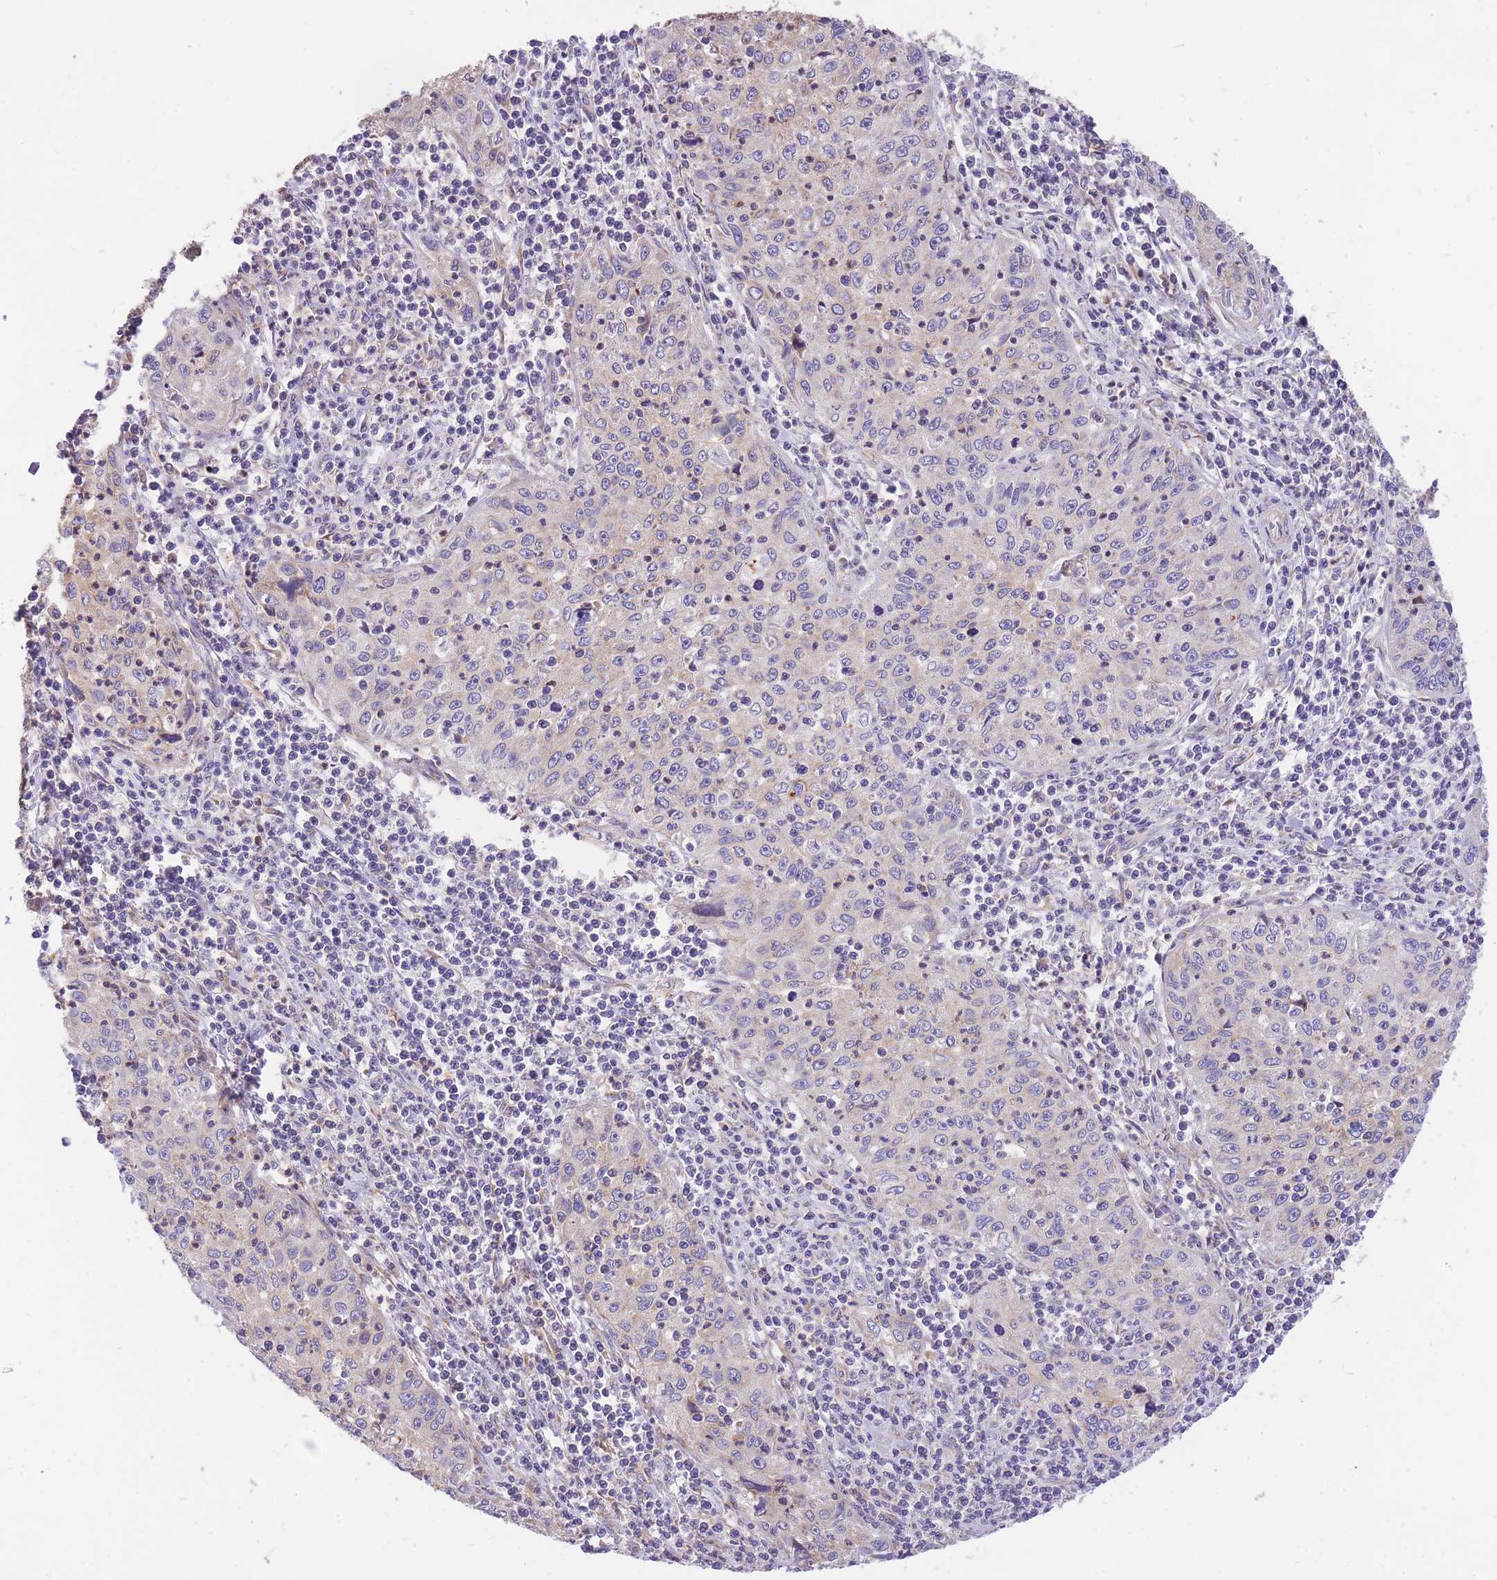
{"staining": {"intensity": "negative", "quantity": "none", "location": "none"}, "tissue": "cervical cancer", "cell_type": "Tumor cells", "image_type": "cancer", "snomed": [{"axis": "morphology", "description": "Squamous cell carcinoma, NOS"}, {"axis": "topography", "description": "Cervix"}], "caption": "Immunohistochemistry (IHC) photomicrograph of human cervical squamous cell carcinoma stained for a protein (brown), which displays no staining in tumor cells. (Immunohistochemistry, brightfield microscopy, high magnification).", "gene": "GBP7", "patient": {"sex": "female", "age": 30}}